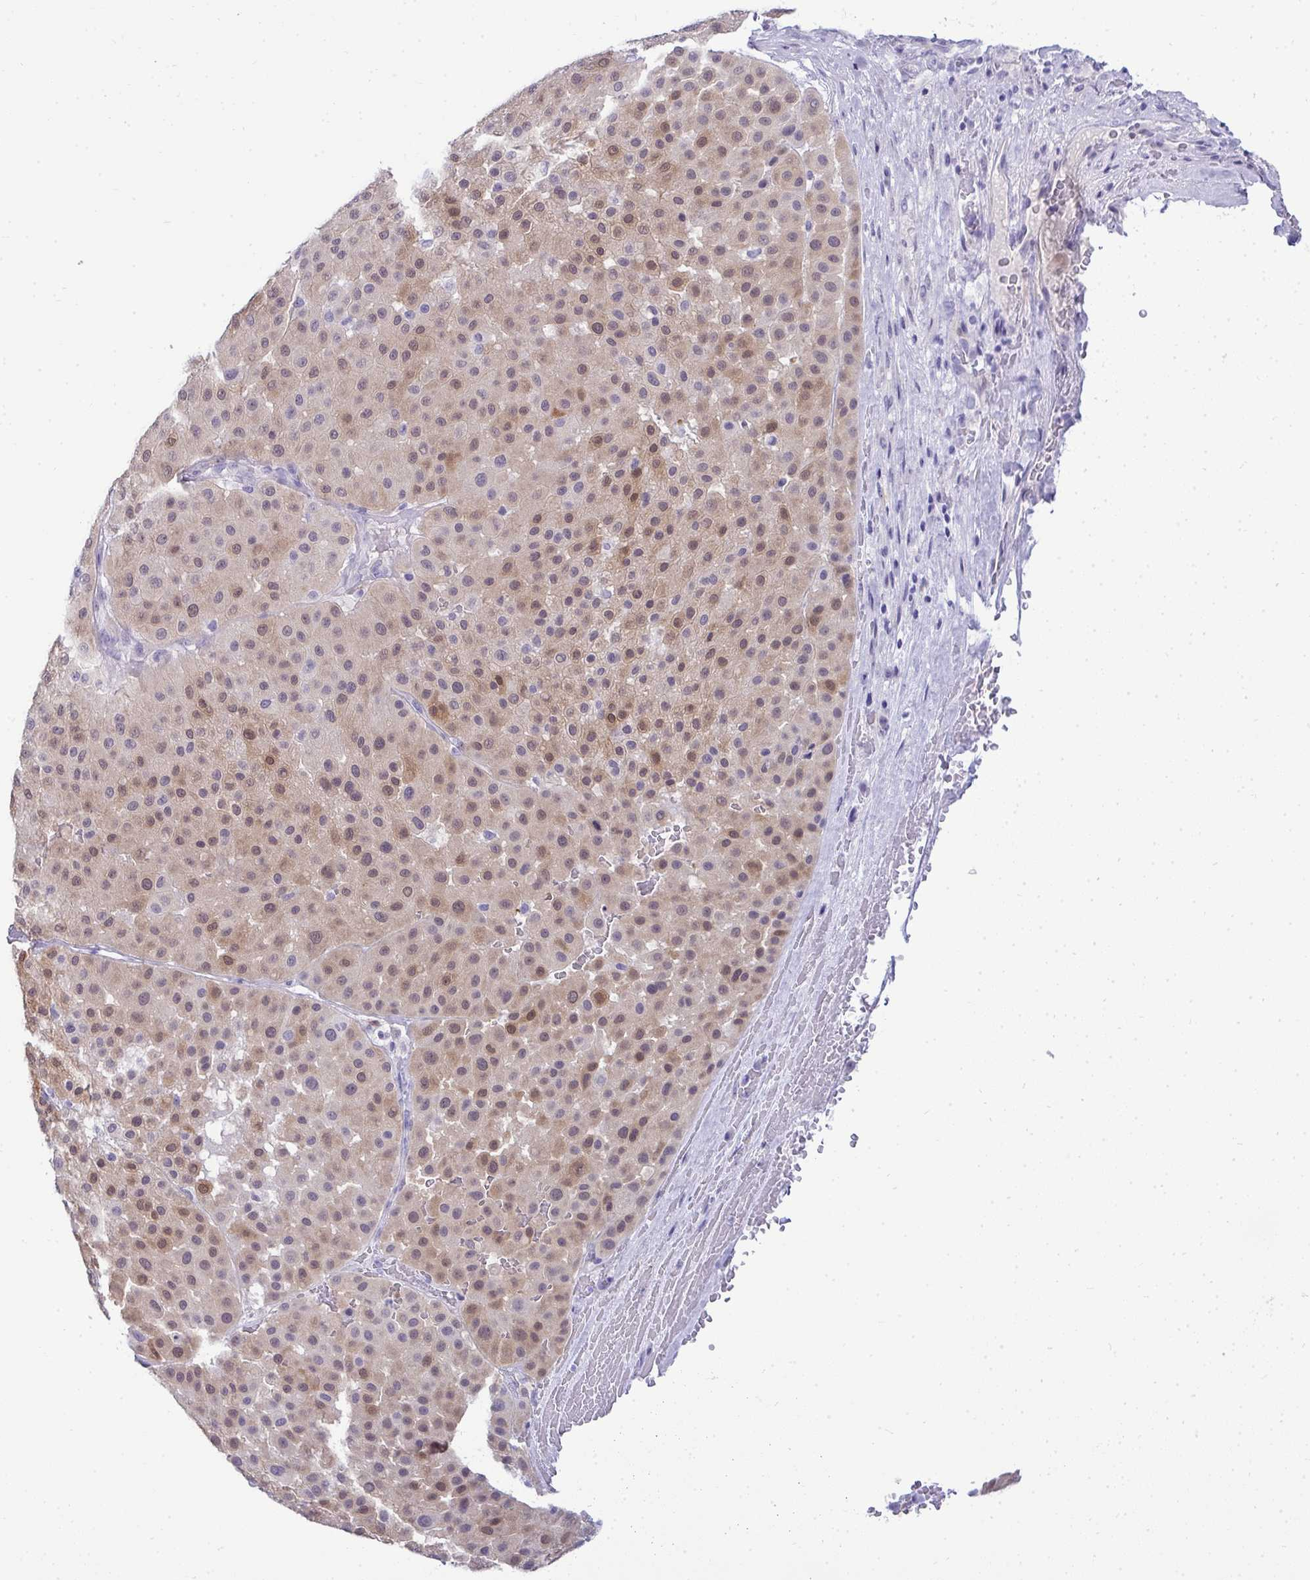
{"staining": {"intensity": "weak", "quantity": "25%-75%", "location": "cytoplasmic/membranous,nuclear"}, "tissue": "melanoma", "cell_type": "Tumor cells", "image_type": "cancer", "snomed": [{"axis": "morphology", "description": "Malignant melanoma, Metastatic site"}, {"axis": "topography", "description": "Smooth muscle"}], "caption": "There is low levels of weak cytoplasmic/membranous and nuclear staining in tumor cells of malignant melanoma (metastatic site), as demonstrated by immunohistochemical staining (brown color).", "gene": "HSPB6", "patient": {"sex": "male", "age": 41}}